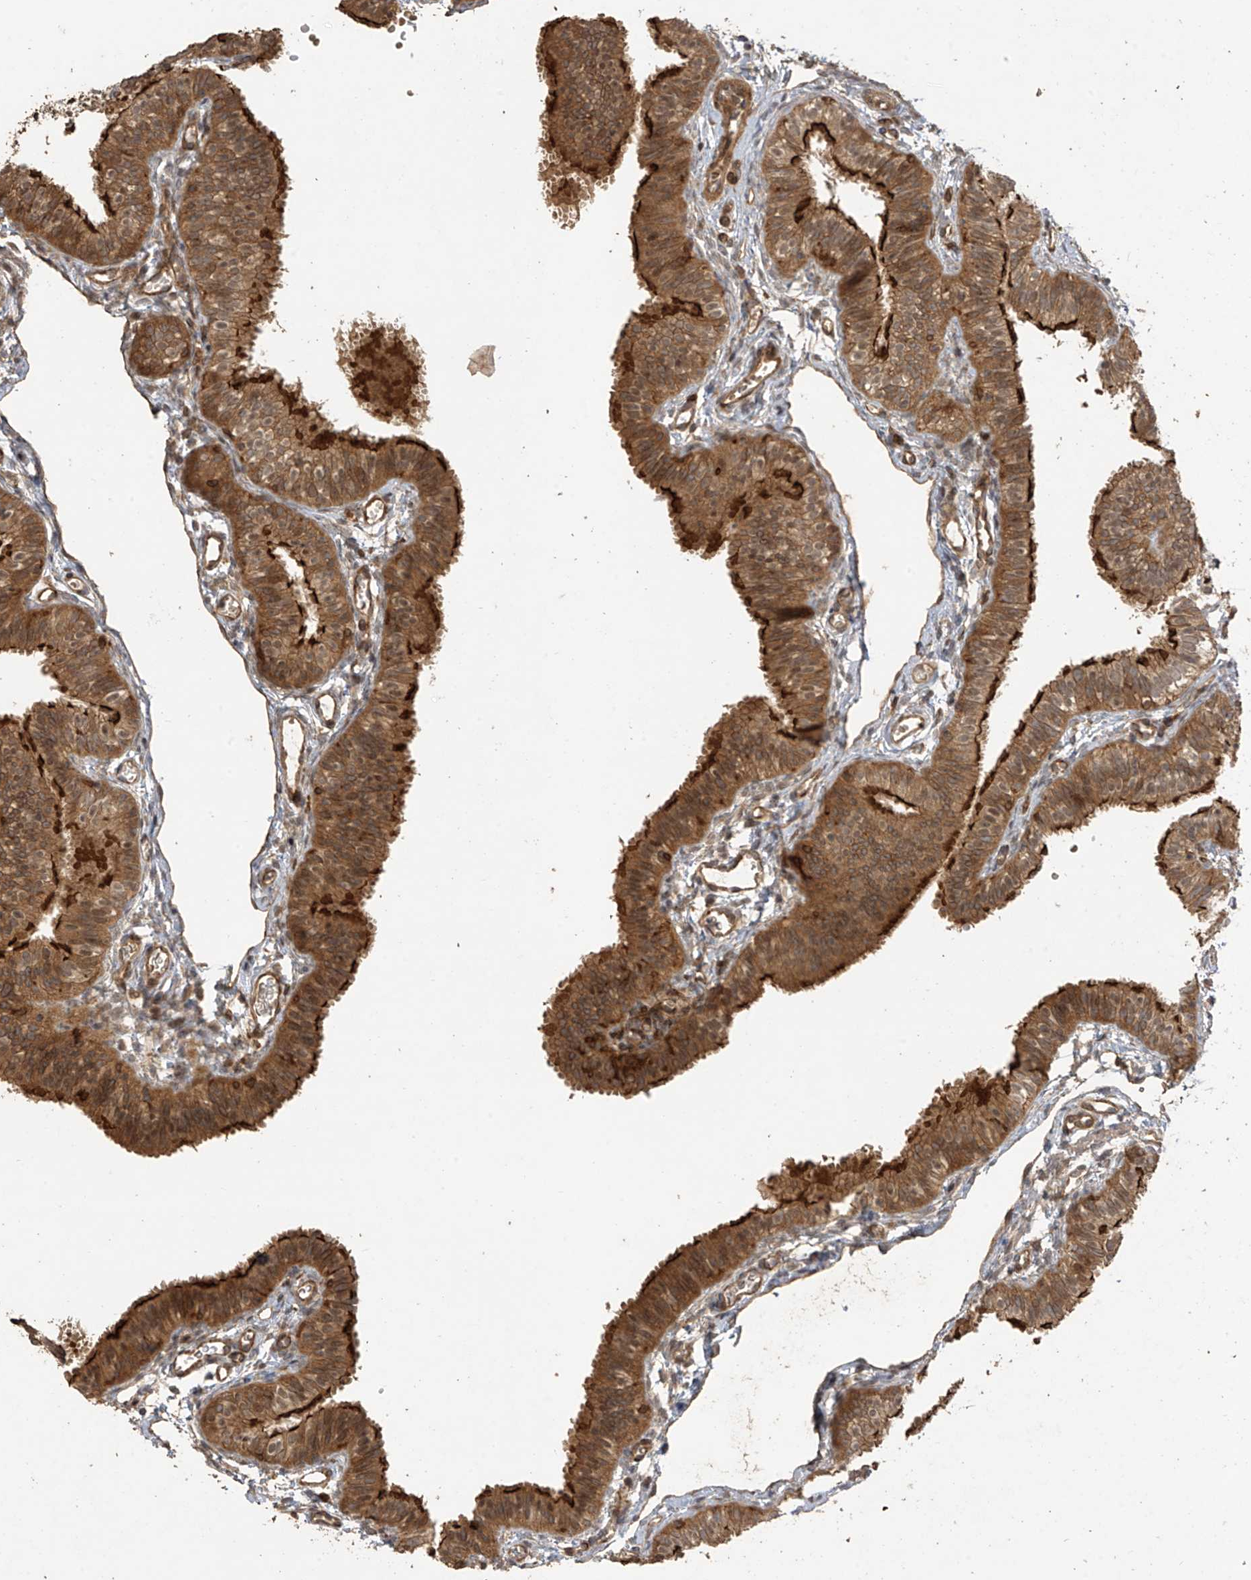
{"staining": {"intensity": "strong", "quantity": ">75%", "location": "cytoplasmic/membranous"}, "tissue": "fallopian tube", "cell_type": "Glandular cells", "image_type": "normal", "snomed": [{"axis": "morphology", "description": "Normal tissue, NOS"}, {"axis": "topography", "description": "Fallopian tube"}], "caption": "Protein positivity by immunohistochemistry demonstrates strong cytoplasmic/membranous positivity in approximately >75% of glandular cells in unremarkable fallopian tube.", "gene": "ZNF653", "patient": {"sex": "female", "age": 35}}